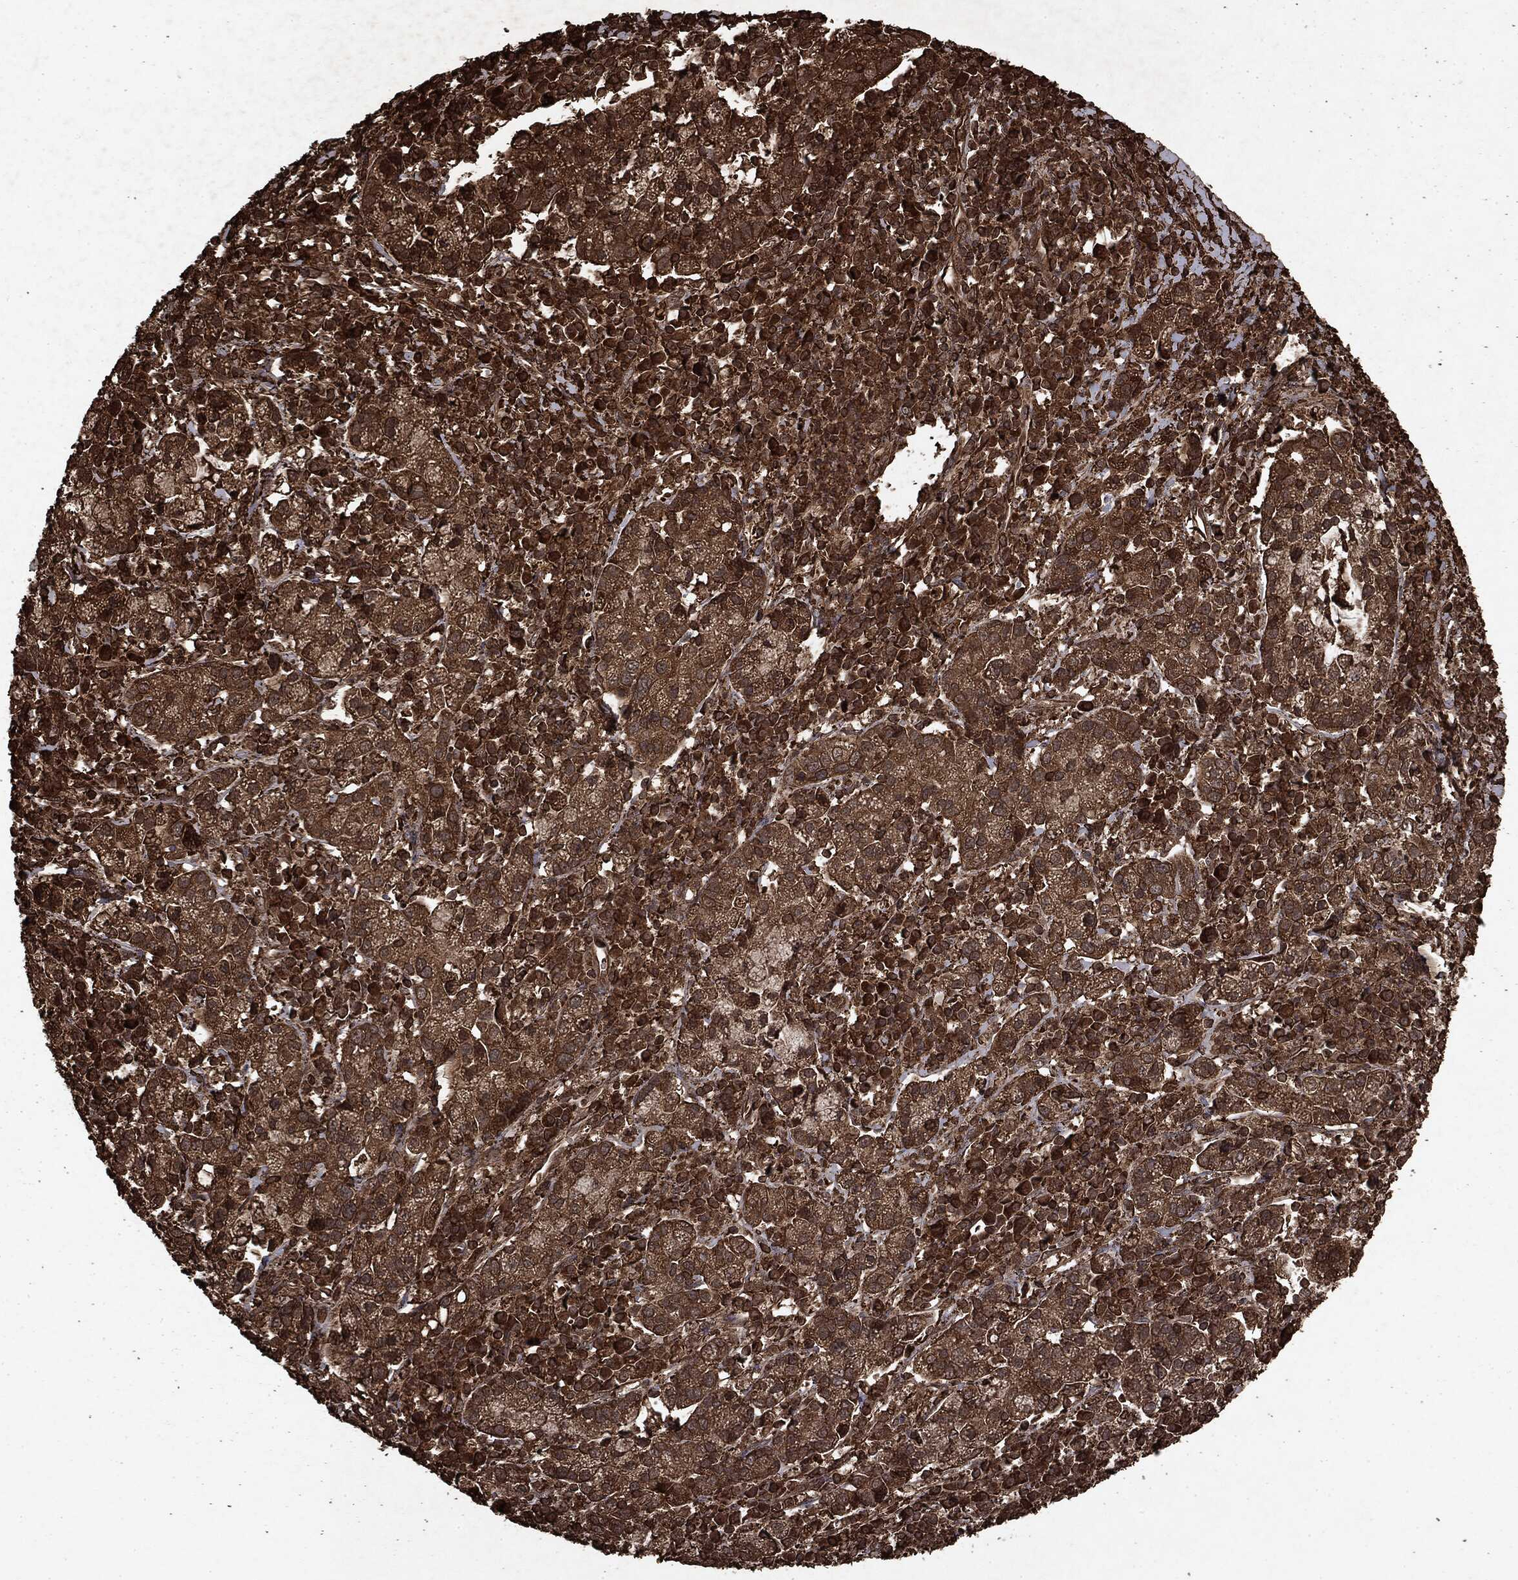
{"staining": {"intensity": "strong", "quantity": ">75%", "location": "cytoplasmic/membranous"}, "tissue": "cervical cancer", "cell_type": "Tumor cells", "image_type": "cancer", "snomed": [{"axis": "morphology", "description": "Normal tissue, NOS"}, {"axis": "morphology", "description": "Adenocarcinoma, NOS"}, {"axis": "topography", "description": "Cervix"}], "caption": "Tumor cells exhibit high levels of strong cytoplasmic/membranous positivity in about >75% of cells in adenocarcinoma (cervical).", "gene": "ARAF", "patient": {"sex": "female", "age": 44}}